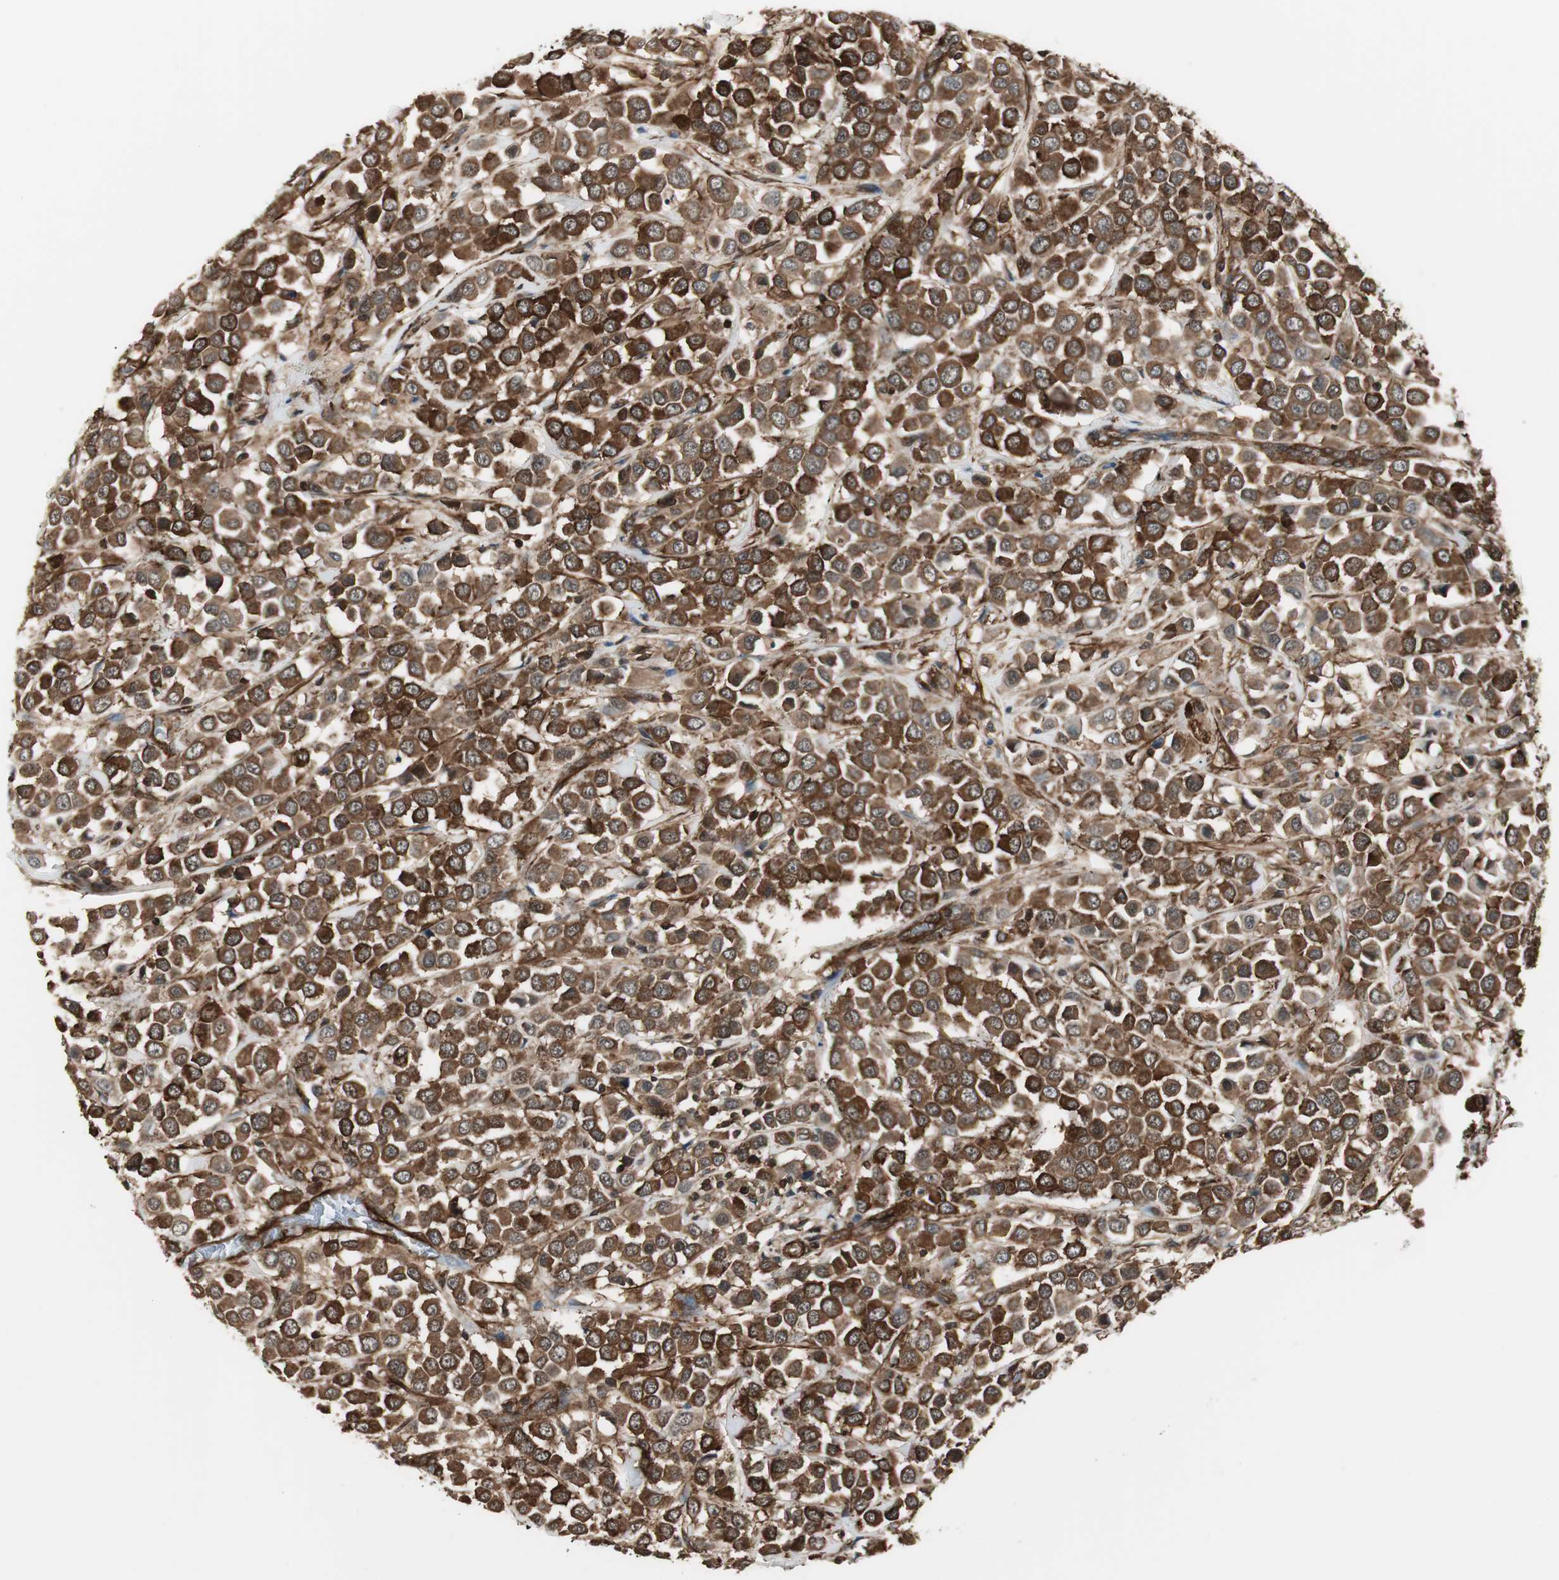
{"staining": {"intensity": "strong", "quantity": ">75%", "location": "cytoplasmic/membranous"}, "tissue": "breast cancer", "cell_type": "Tumor cells", "image_type": "cancer", "snomed": [{"axis": "morphology", "description": "Duct carcinoma"}, {"axis": "topography", "description": "Breast"}], "caption": "Breast intraductal carcinoma stained with DAB immunohistochemistry displays high levels of strong cytoplasmic/membranous expression in approximately >75% of tumor cells.", "gene": "PTPN11", "patient": {"sex": "female", "age": 61}}